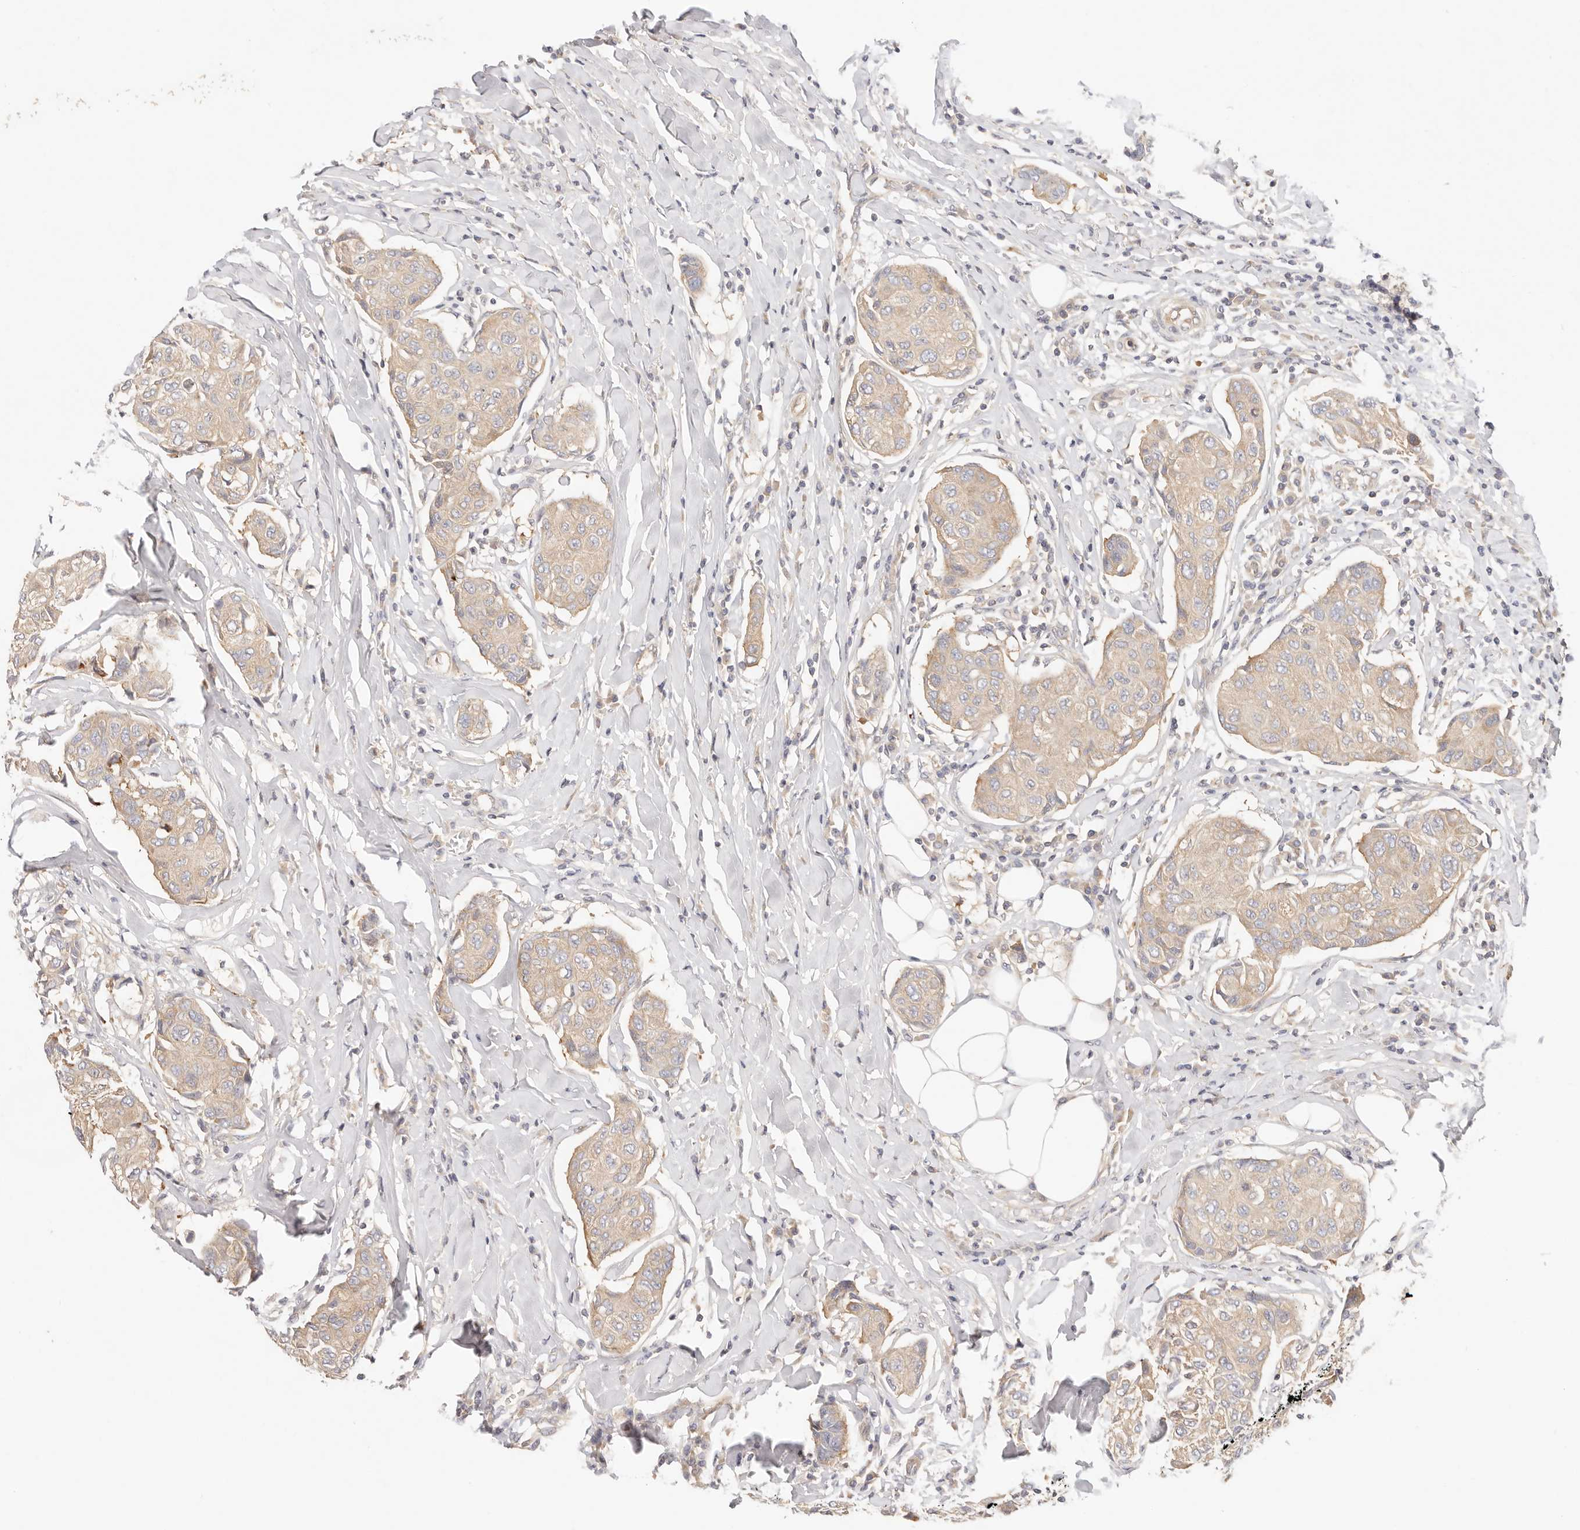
{"staining": {"intensity": "weak", "quantity": ">75%", "location": "cytoplasmic/membranous"}, "tissue": "breast cancer", "cell_type": "Tumor cells", "image_type": "cancer", "snomed": [{"axis": "morphology", "description": "Duct carcinoma"}, {"axis": "topography", "description": "Breast"}], "caption": "Immunohistochemistry photomicrograph of breast cancer (intraductal carcinoma) stained for a protein (brown), which exhibits low levels of weak cytoplasmic/membranous positivity in about >75% of tumor cells.", "gene": "KCMF1", "patient": {"sex": "female", "age": 80}}